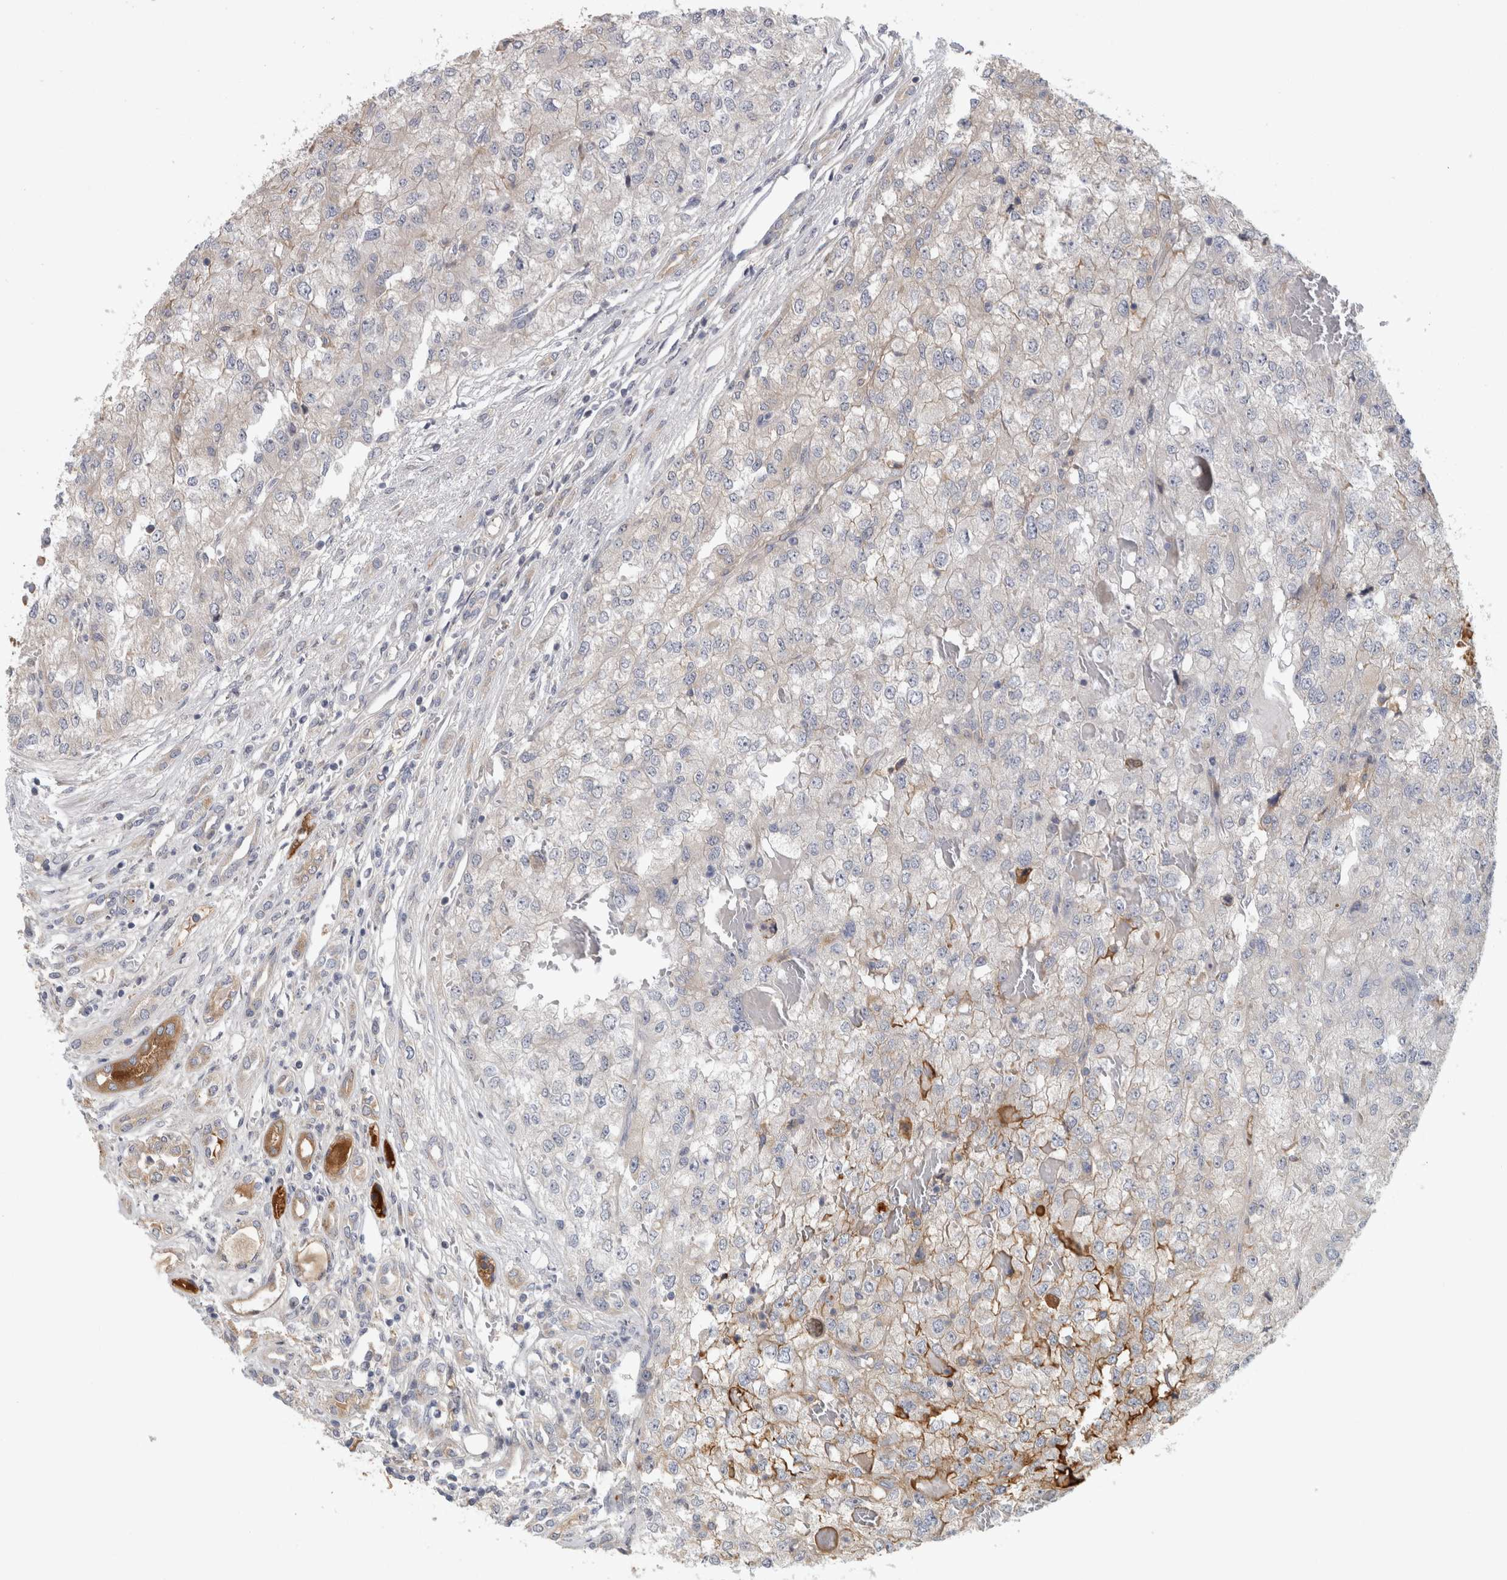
{"staining": {"intensity": "negative", "quantity": "none", "location": "none"}, "tissue": "renal cancer", "cell_type": "Tumor cells", "image_type": "cancer", "snomed": [{"axis": "morphology", "description": "Adenocarcinoma, NOS"}, {"axis": "topography", "description": "Kidney"}], "caption": "Tumor cells show no significant expression in renal adenocarcinoma.", "gene": "RBM48", "patient": {"sex": "female", "age": 54}}